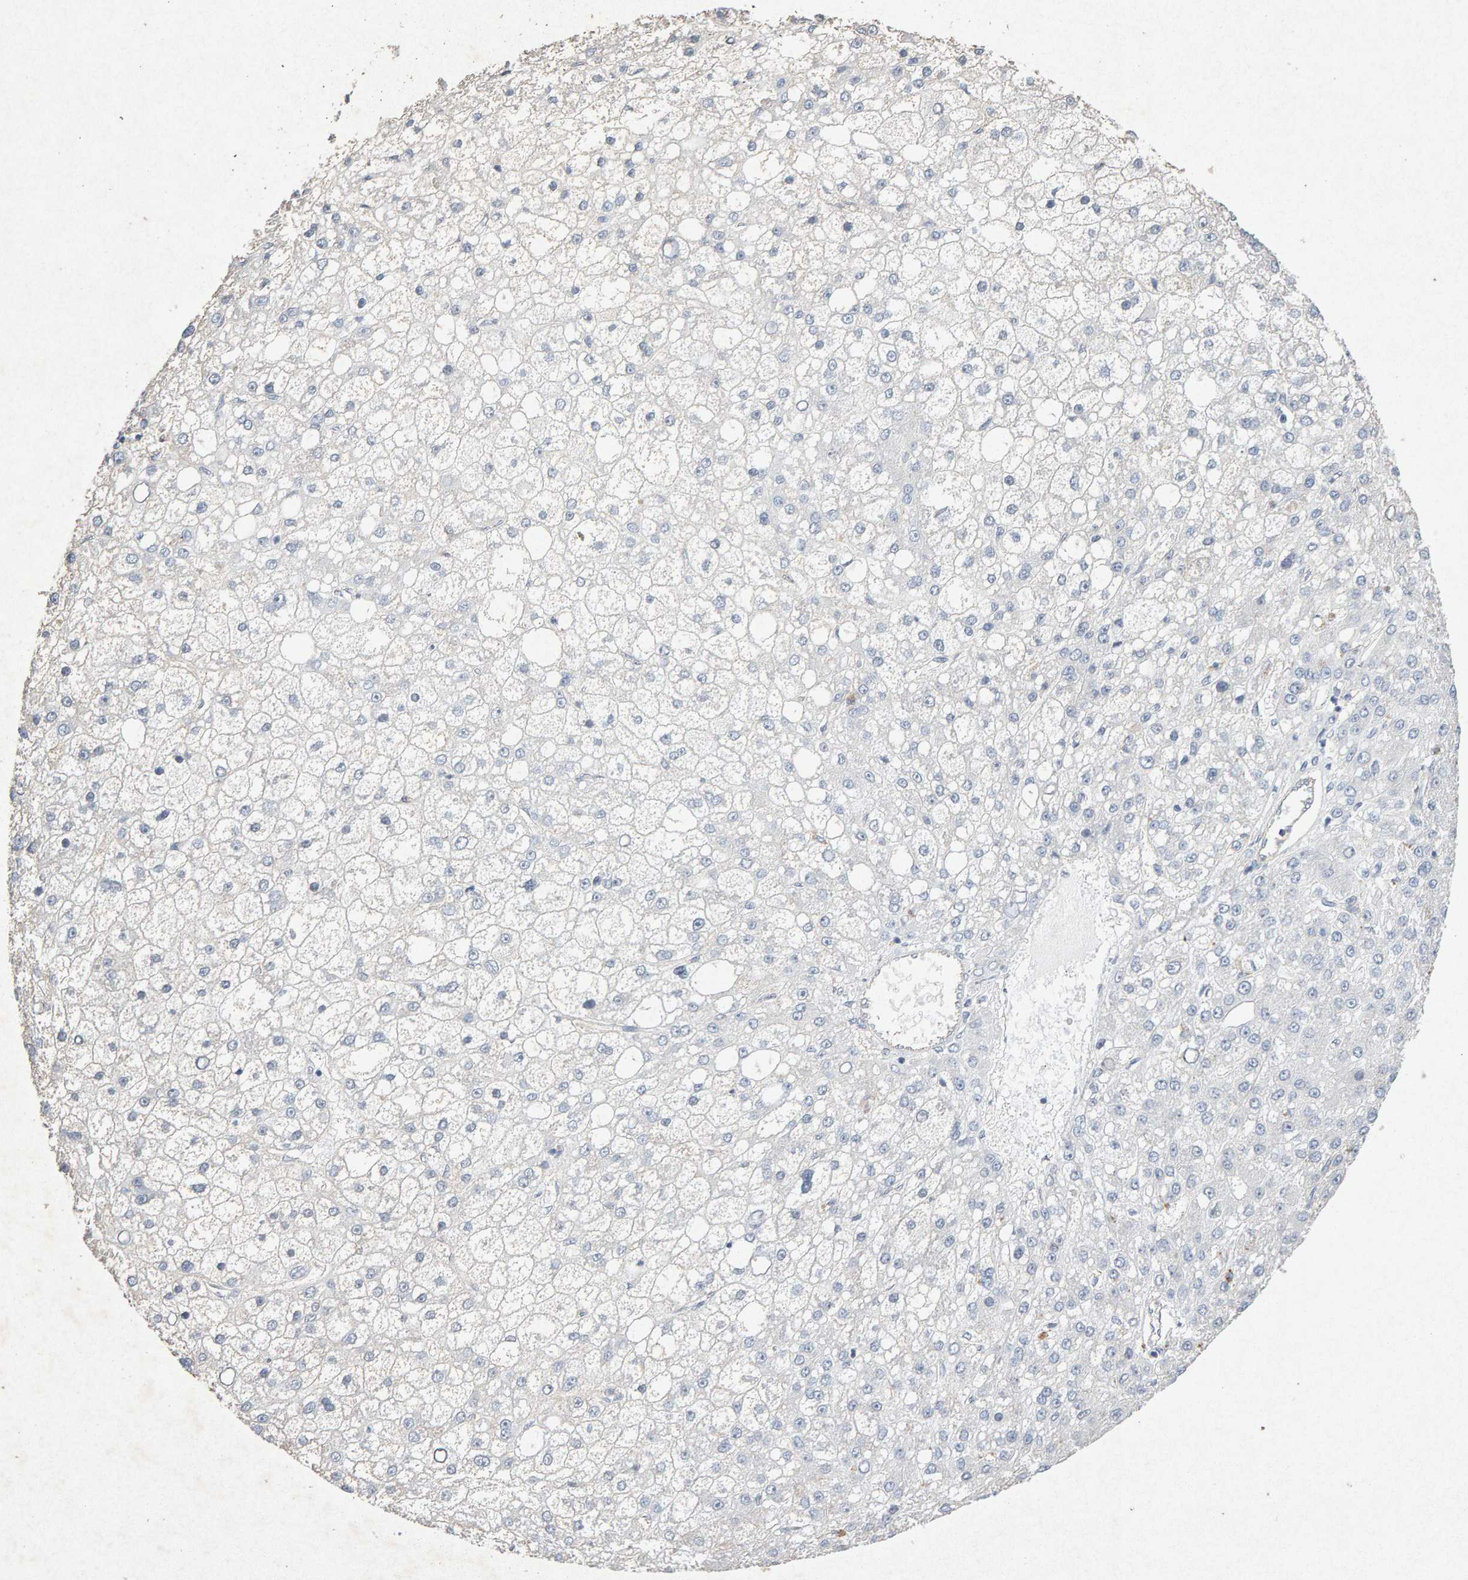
{"staining": {"intensity": "negative", "quantity": "none", "location": "none"}, "tissue": "liver cancer", "cell_type": "Tumor cells", "image_type": "cancer", "snomed": [{"axis": "morphology", "description": "Carcinoma, Hepatocellular, NOS"}, {"axis": "topography", "description": "Liver"}], "caption": "Immunohistochemistry micrograph of neoplastic tissue: human liver cancer (hepatocellular carcinoma) stained with DAB displays no significant protein staining in tumor cells.", "gene": "PTPRM", "patient": {"sex": "male", "age": 67}}